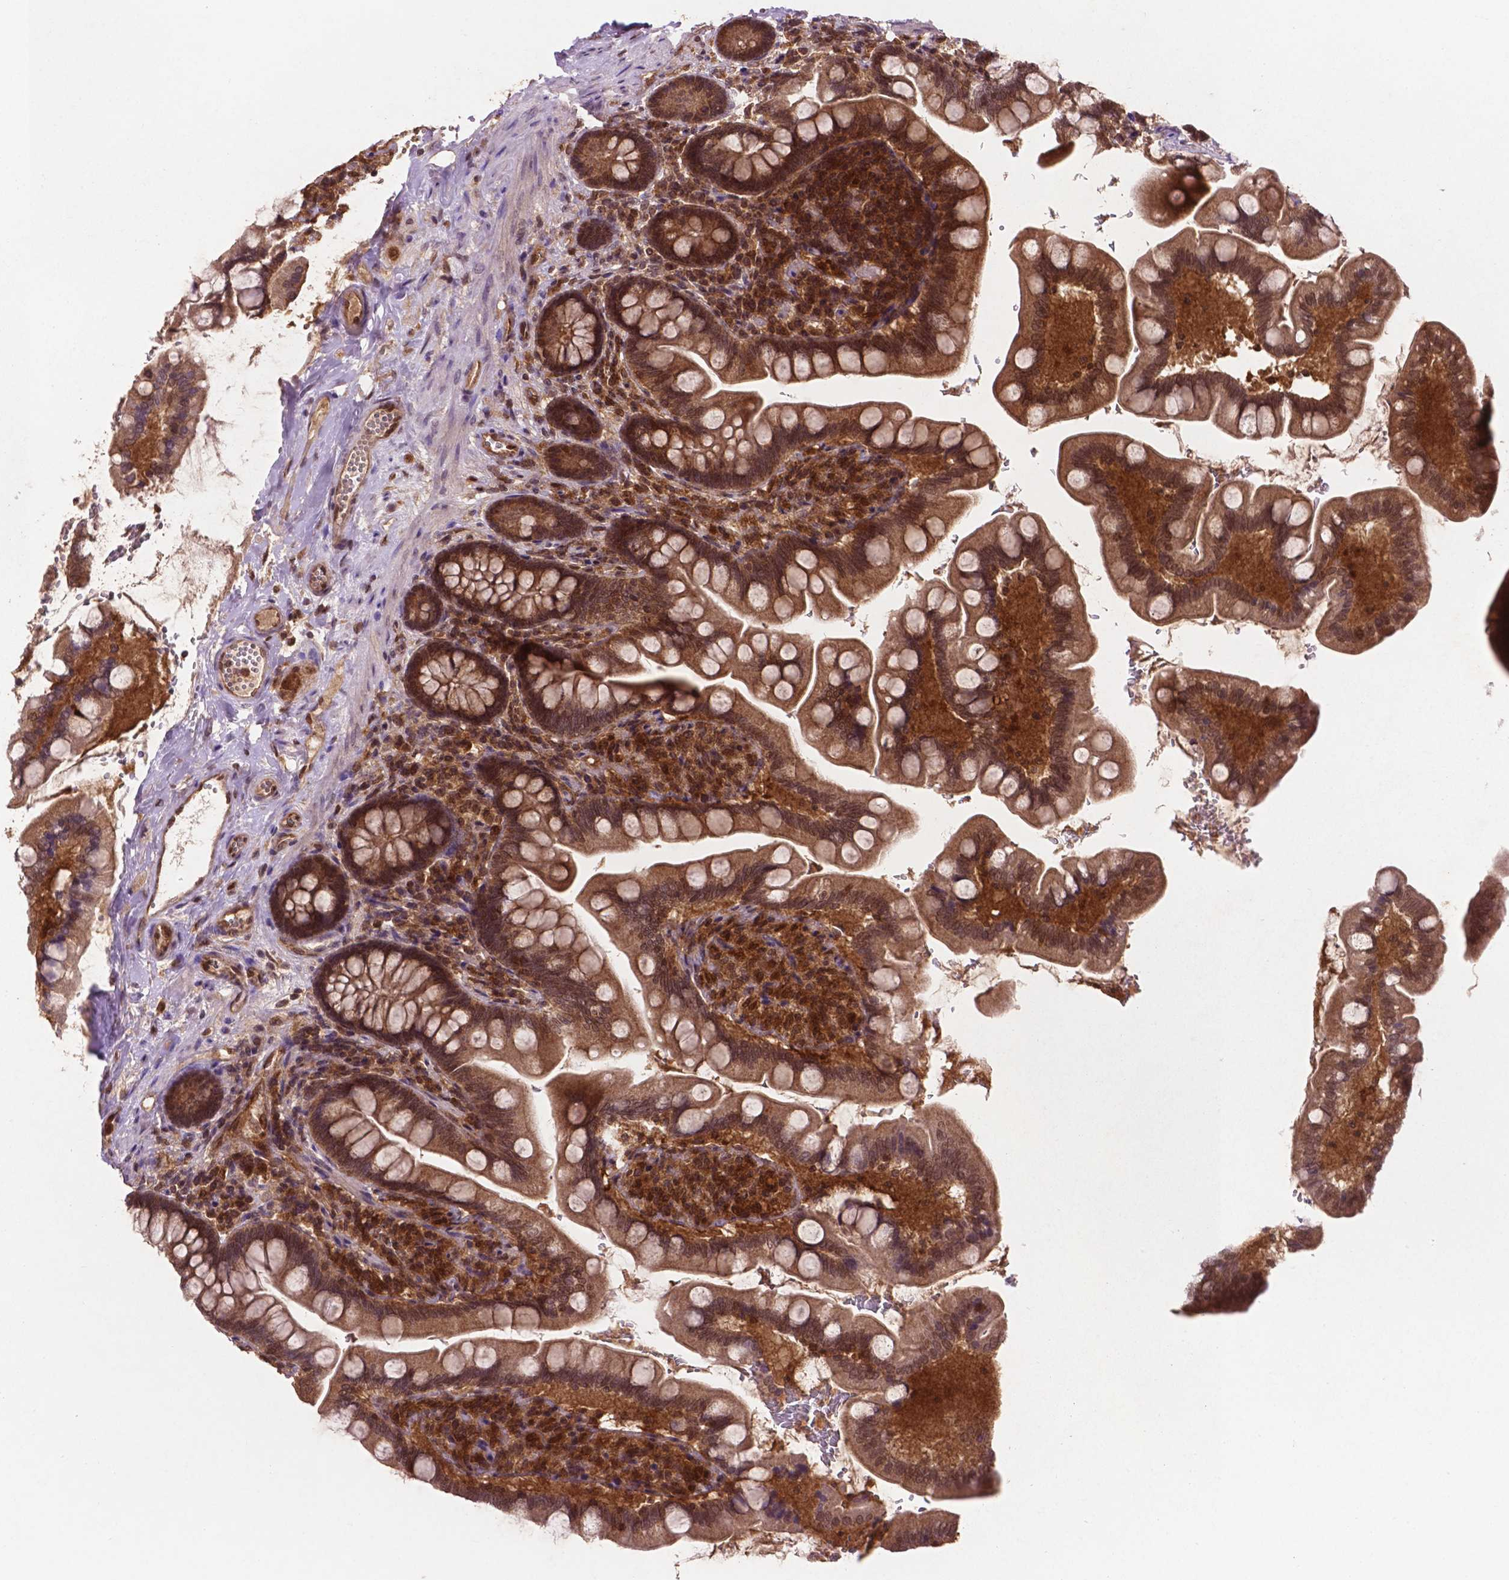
{"staining": {"intensity": "moderate", "quantity": ">75%", "location": "cytoplasmic/membranous,nuclear"}, "tissue": "small intestine", "cell_type": "Glandular cells", "image_type": "normal", "snomed": [{"axis": "morphology", "description": "Normal tissue, NOS"}, {"axis": "topography", "description": "Small intestine"}], "caption": "Immunohistochemistry (IHC) (DAB) staining of unremarkable small intestine reveals moderate cytoplasmic/membranous,nuclear protein positivity in about >75% of glandular cells.", "gene": "UBE2L6", "patient": {"sex": "female", "age": 56}}